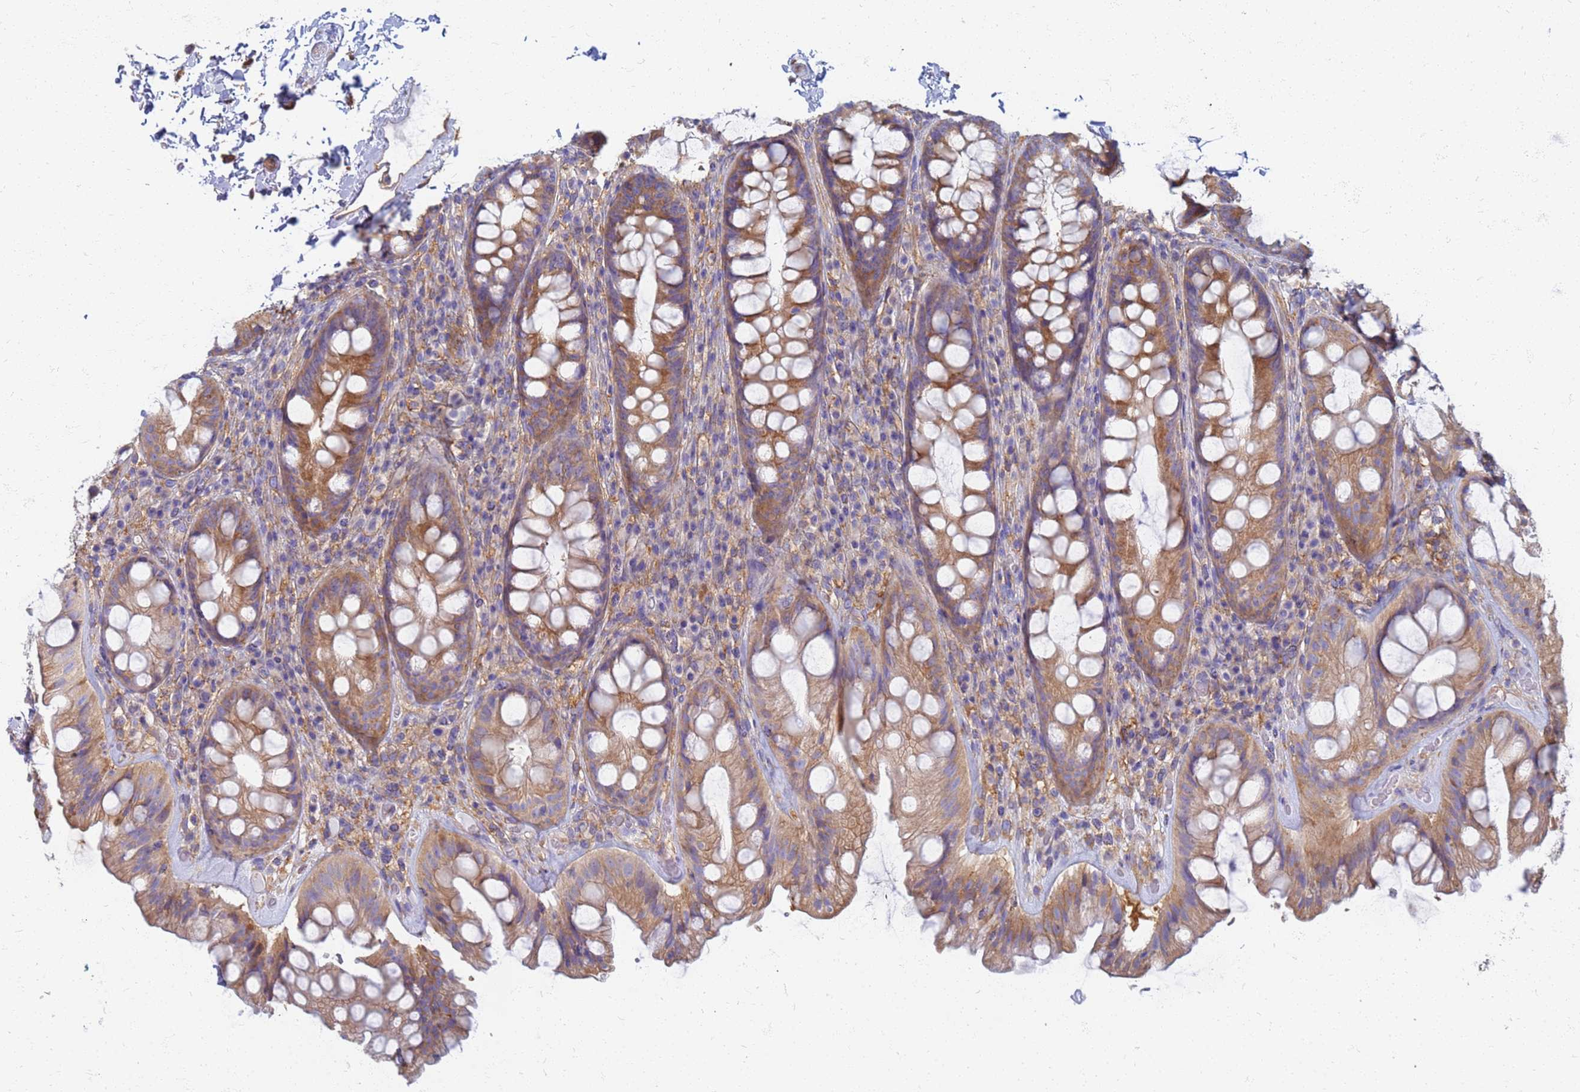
{"staining": {"intensity": "moderate", "quantity": ">75%", "location": "cytoplasmic/membranous"}, "tissue": "rectum", "cell_type": "Glandular cells", "image_type": "normal", "snomed": [{"axis": "morphology", "description": "Normal tissue, NOS"}, {"axis": "topography", "description": "Rectum"}], "caption": "Approximately >75% of glandular cells in normal human rectum display moderate cytoplasmic/membranous protein expression as visualized by brown immunohistochemical staining.", "gene": "EEA1", "patient": {"sex": "male", "age": 74}}